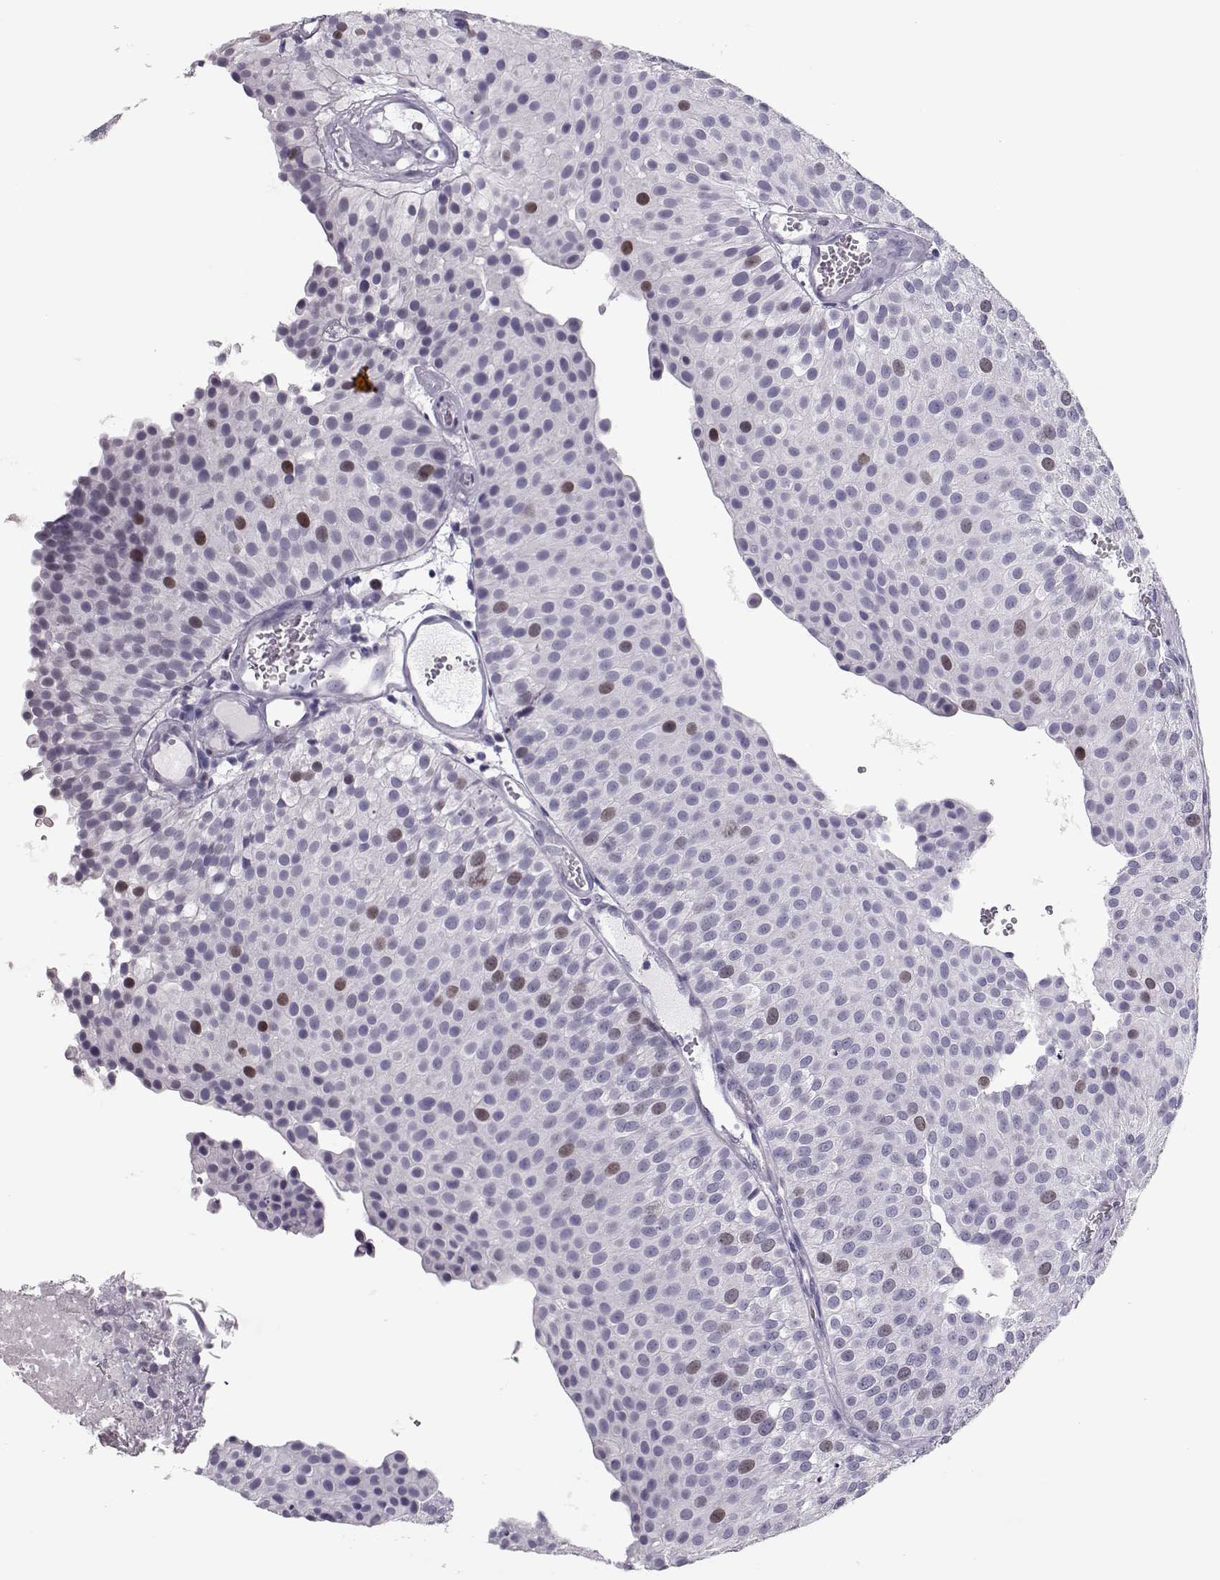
{"staining": {"intensity": "moderate", "quantity": "<25%", "location": "nuclear"}, "tissue": "urothelial cancer", "cell_type": "Tumor cells", "image_type": "cancer", "snomed": [{"axis": "morphology", "description": "Urothelial carcinoma, Low grade"}, {"axis": "topography", "description": "Urinary bladder"}], "caption": "About <25% of tumor cells in low-grade urothelial carcinoma demonstrate moderate nuclear protein positivity as visualized by brown immunohistochemical staining.", "gene": "SGO1", "patient": {"sex": "female", "age": 87}}